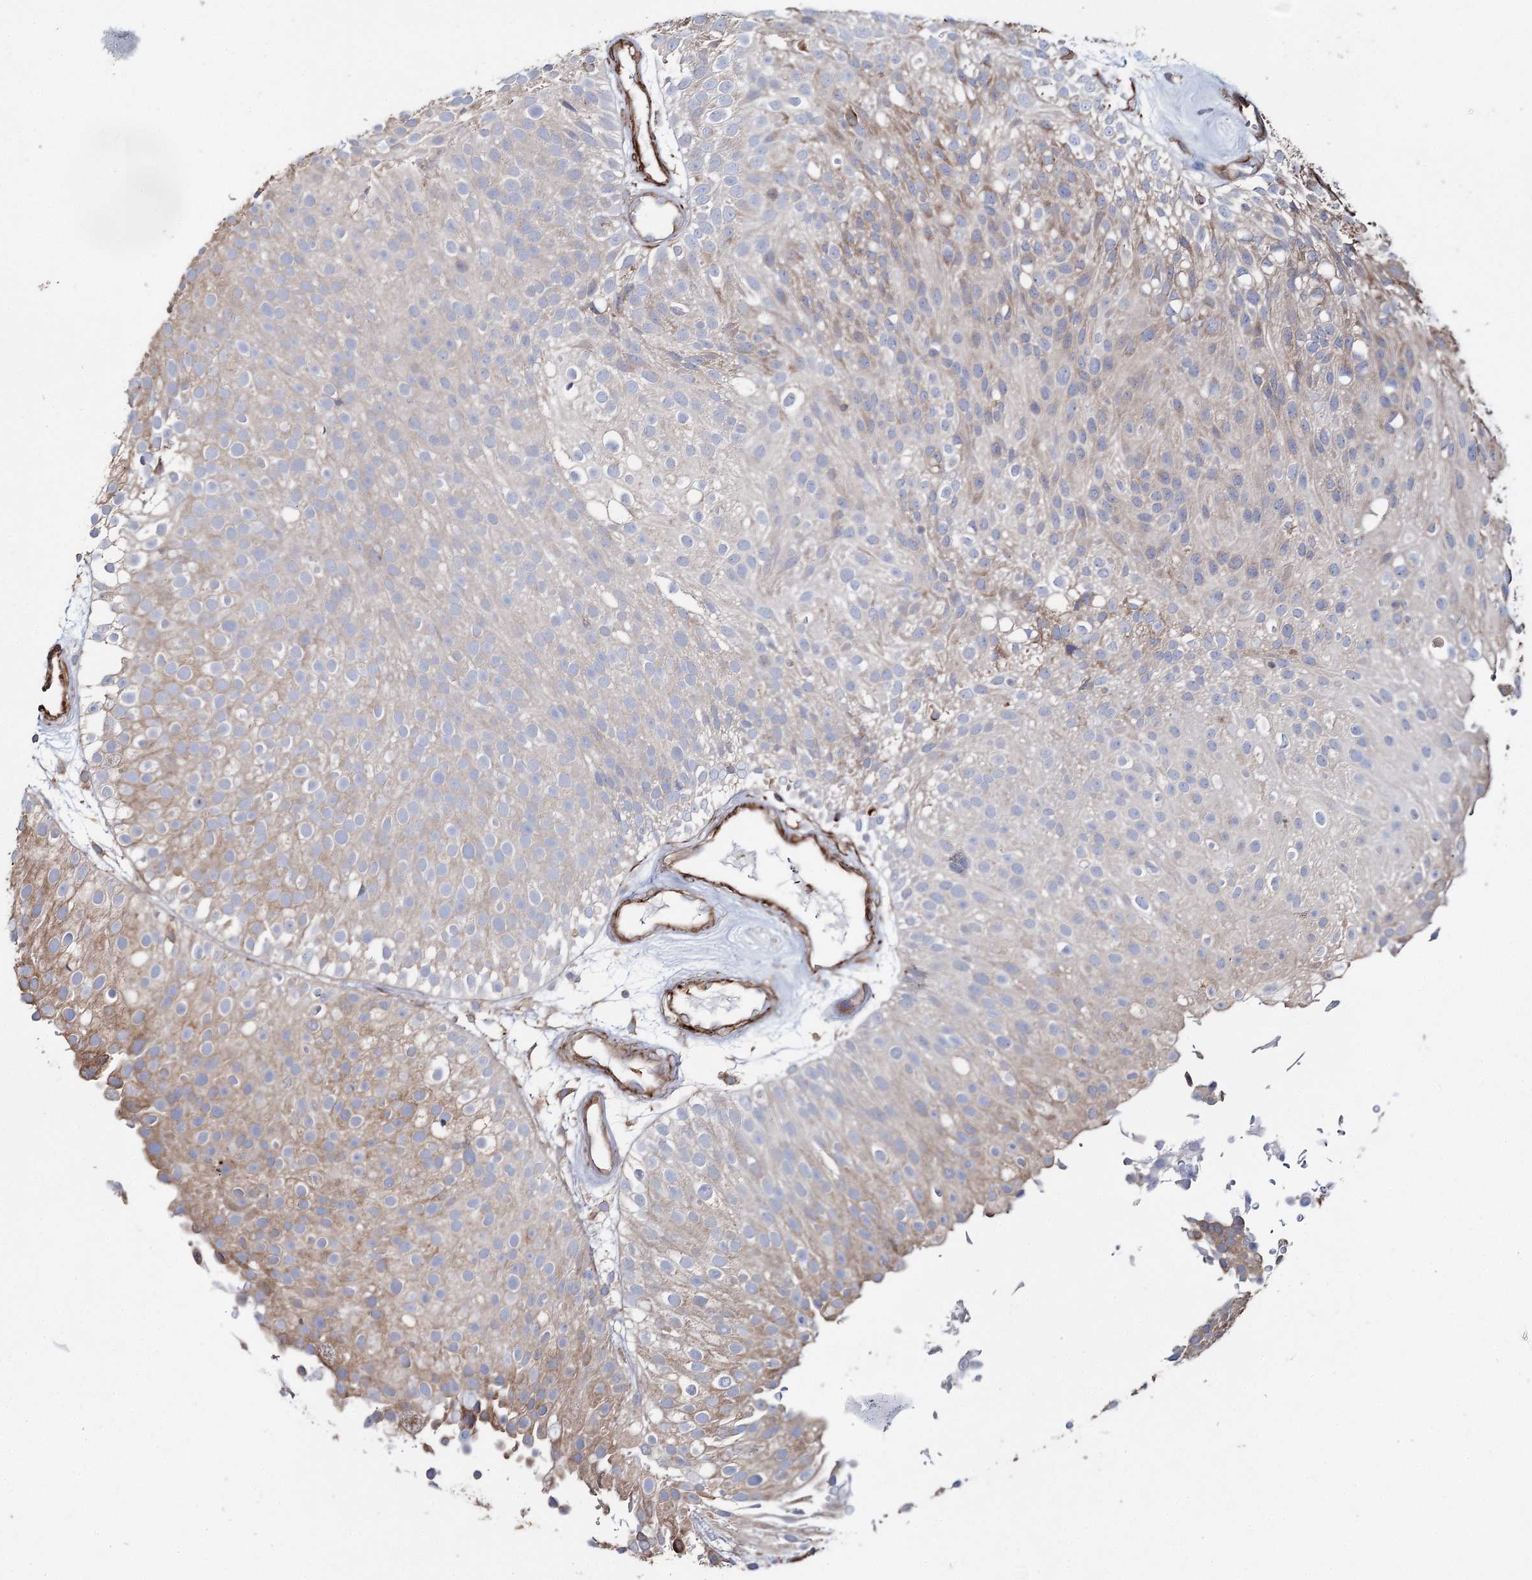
{"staining": {"intensity": "weak", "quantity": "<25%", "location": "cytoplasmic/membranous"}, "tissue": "urothelial cancer", "cell_type": "Tumor cells", "image_type": "cancer", "snomed": [{"axis": "morphology", "description": "Urothelial carcinoma, Low grade"}, {"axis": "topography", "description": "Urinary bladder"}], "caption": "Tumor cells show no significant expression in low-grade urothelial carcinoma.", "gene": "SUMF1", "patient": {"sex": "male", "age": 78}}